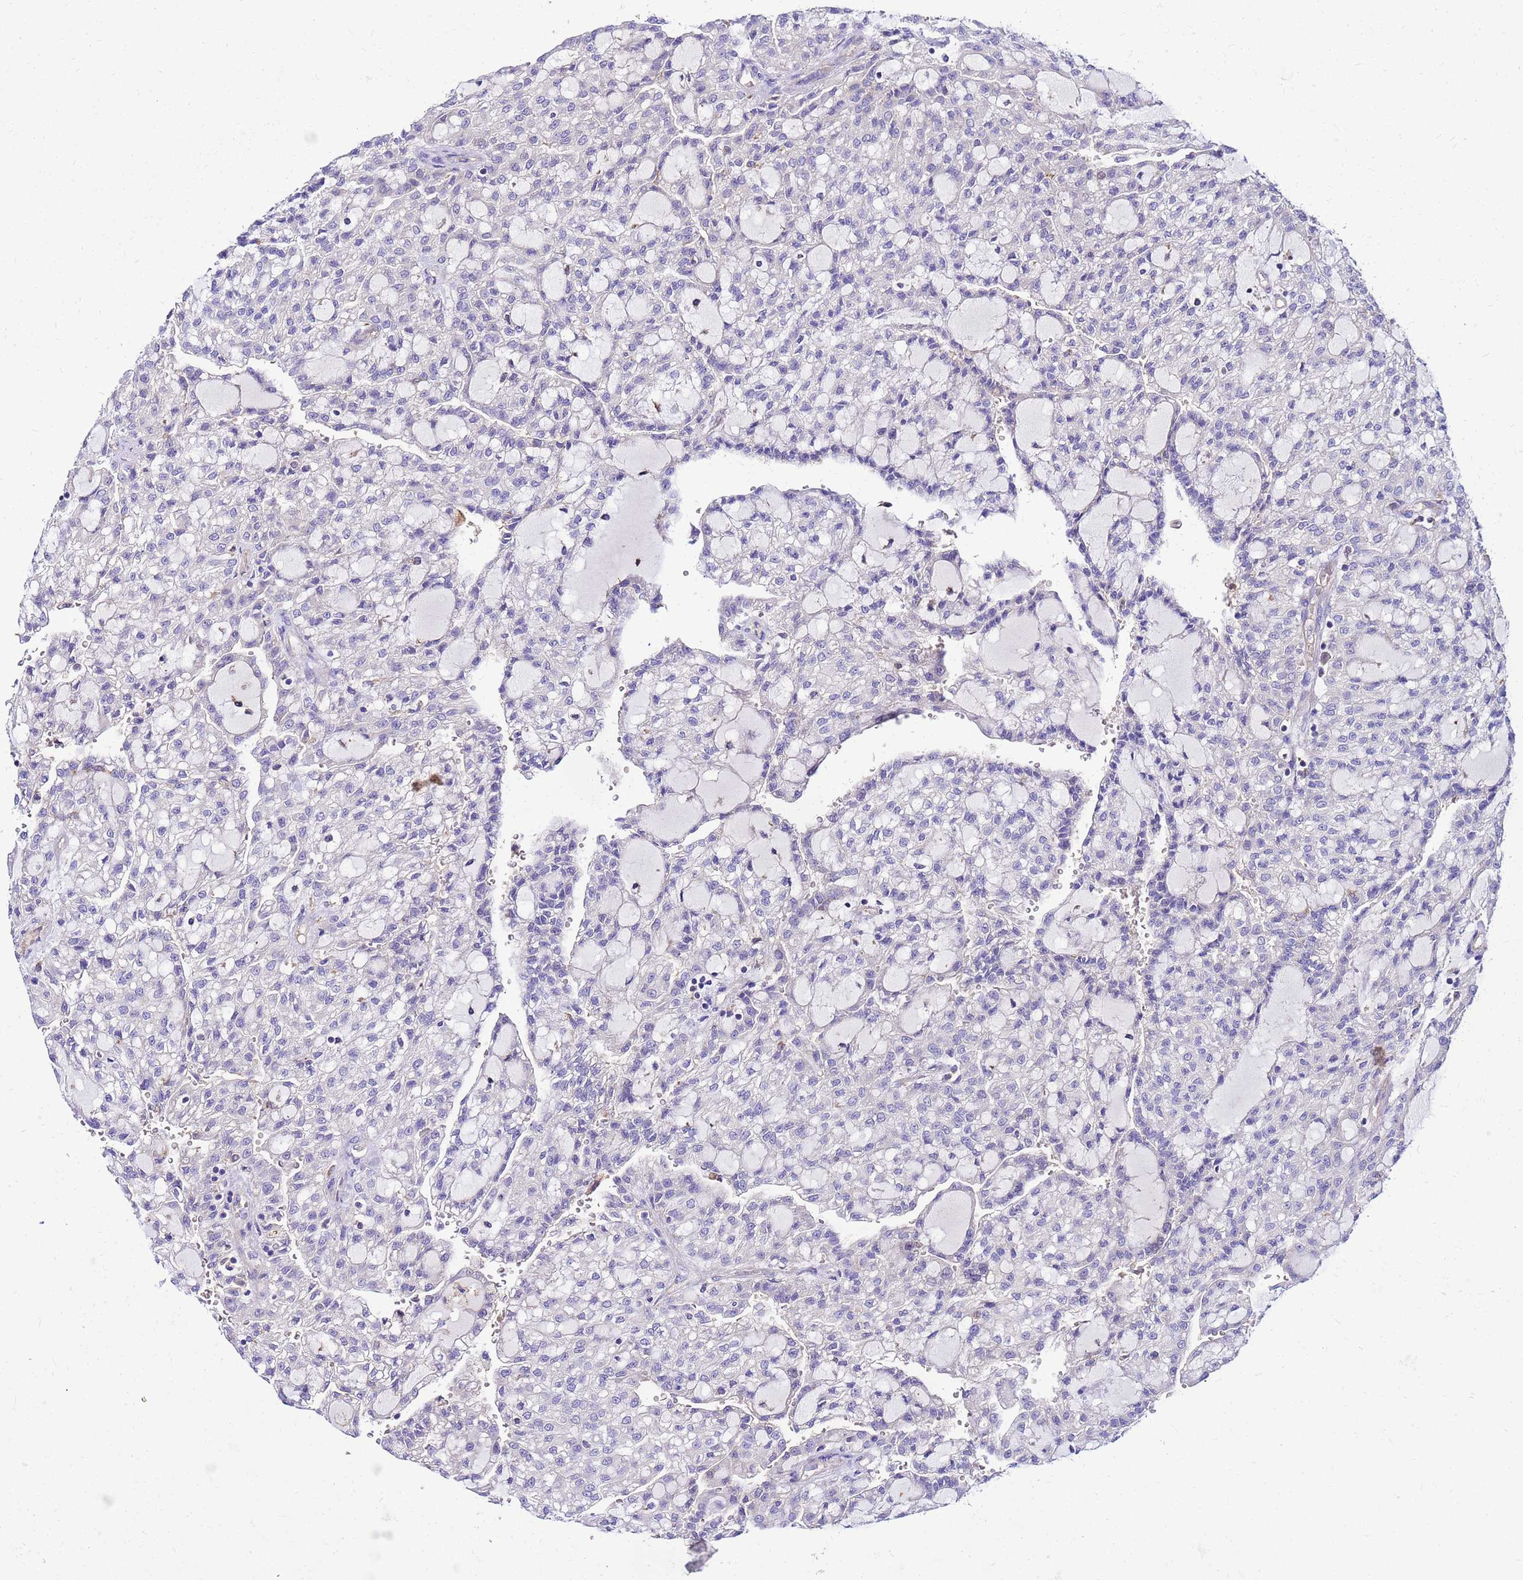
{"staining": {"intensity": "negative", "quantity": "none", "location": "none"}, "tissue": "renal cancer", "cell_type": "Tumor cells", "image_type": "cancer", "snomed": [{"axis": "morphology", "description": "Adenocarcinoma, NOS"}, {"axis": "topography", "description": "Kidney"}], "caption": "There is no significant expression in tumor cells of renal adenocarcinoma.", "gene": "HERC5", "patient": {"sex": "male", "age": 63}}